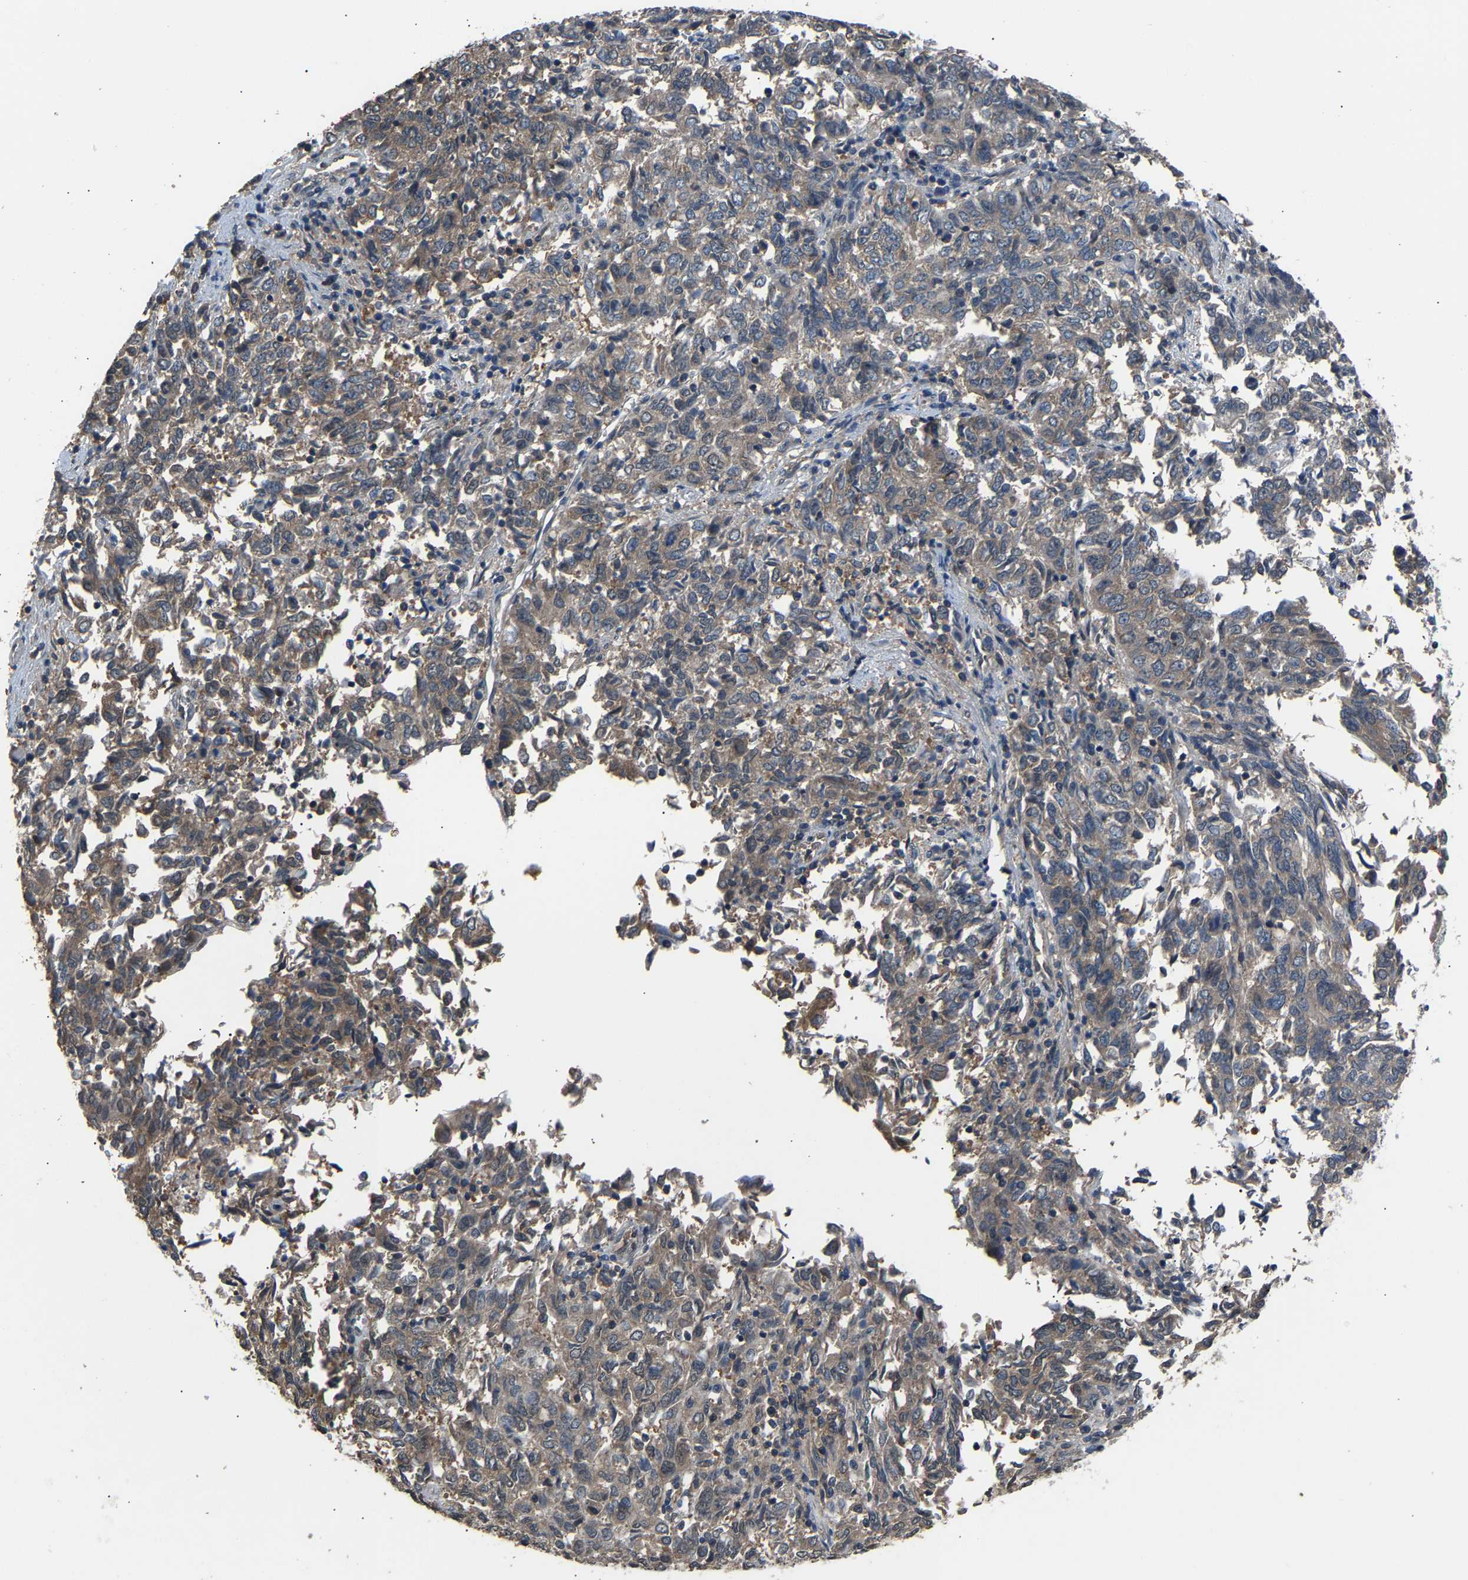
{"staining": {"intensity": "weak", "quantity": ">75%", "location": "cytoplasmic/membranous"}, "tissue": "endometrial cancer", "cell_type": "Tumor cells", "image_type": "cancer", "snomed": [{"axis": "morphology", "description": "Adenocarcinoma, NOS"}, {"axis": "topography", "description": "Endometrium"}], "caption": "This histopathology image exhibits immunohistochemistry (IHC) staining of human endometrial cancer, with low weak cytoplasmic/membranous positivity in about >75% of tumor cells.", "gene": "ABCC9", "patient": {"sex": "female", "age": 80}}